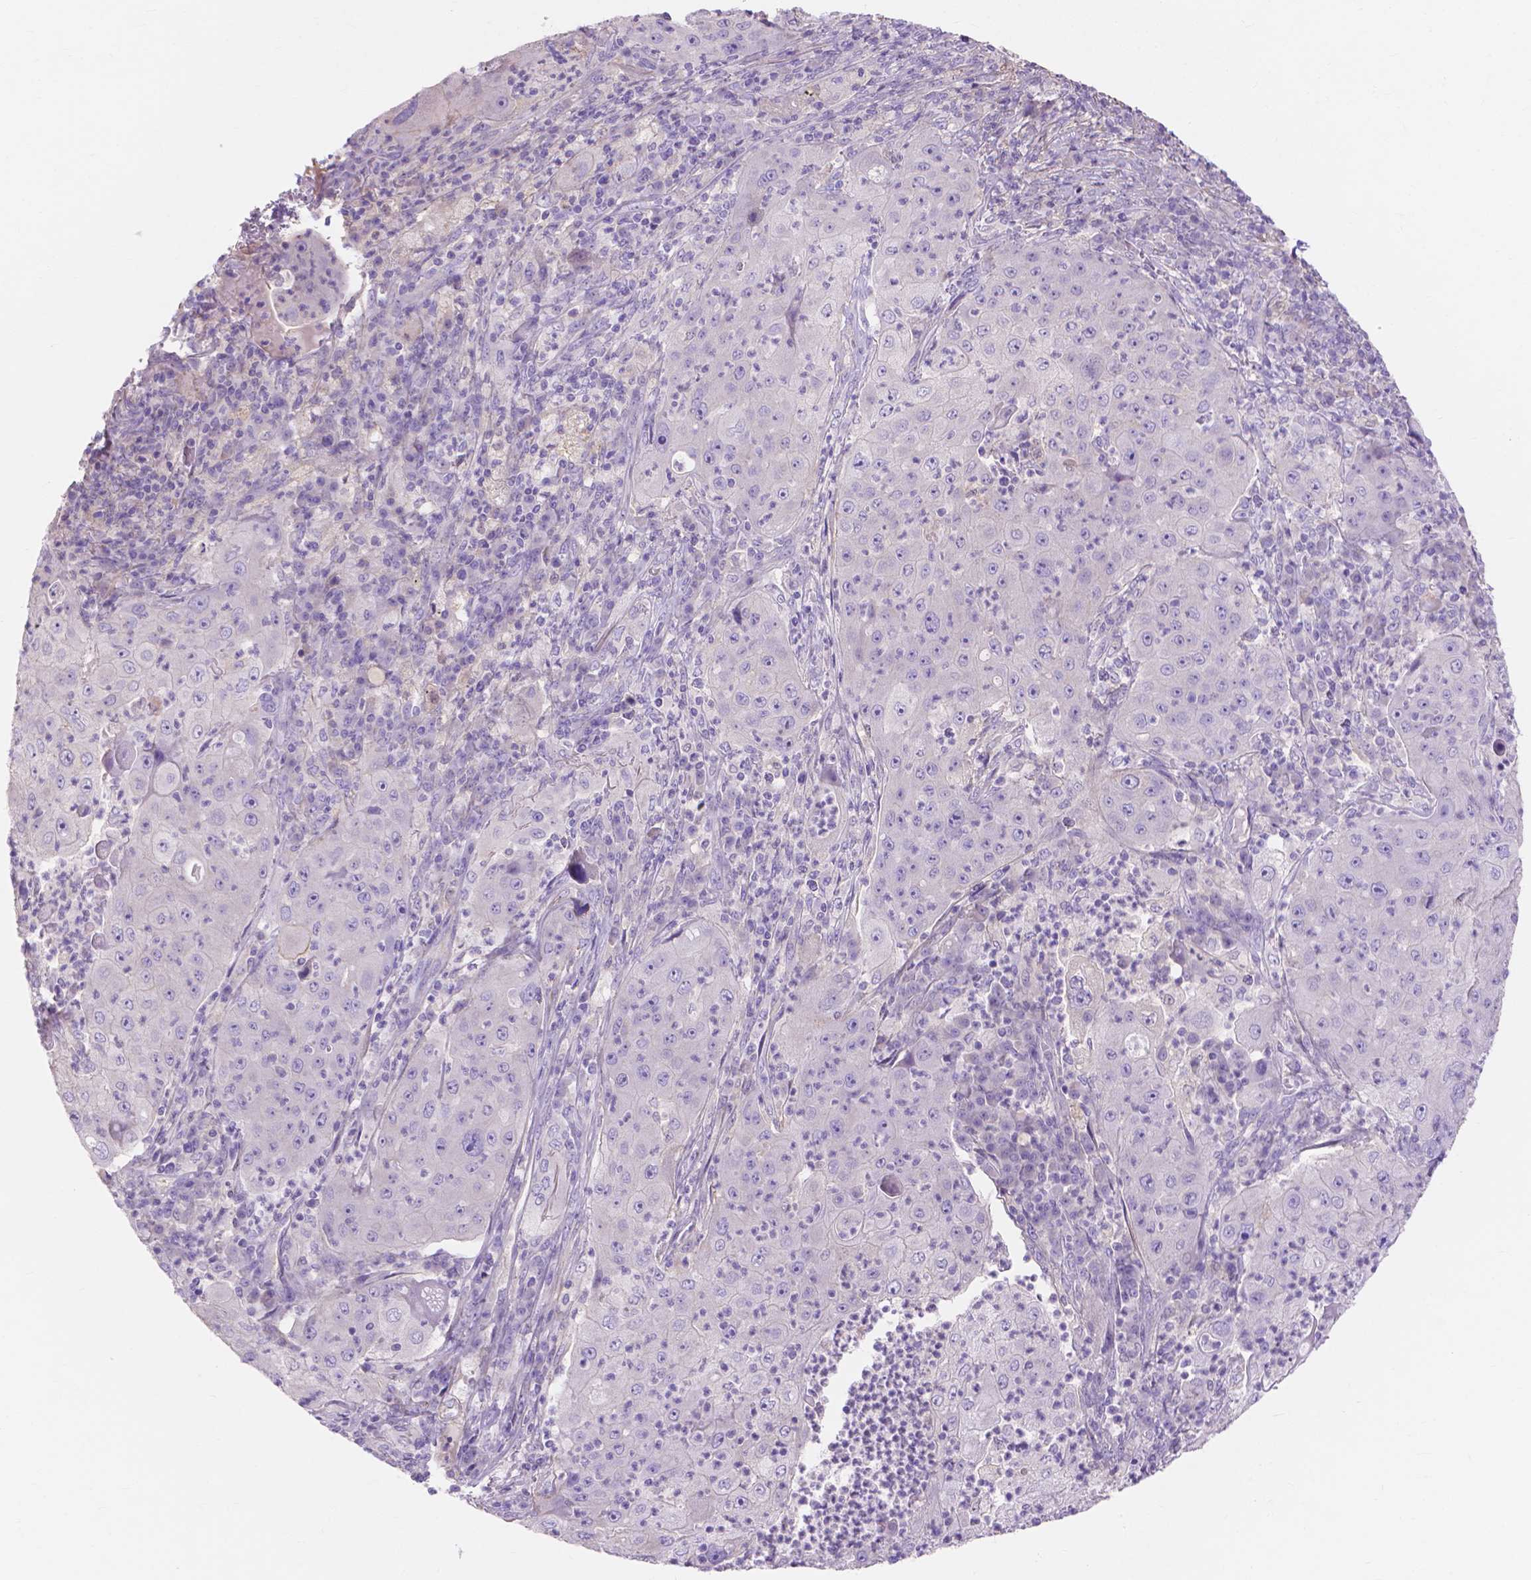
{"staining": {"intensity": "negative", "quantity": "none", "location": "none"}, "tissue": "lung cancer", "cell_type": "Tumor cells", "image_type": "cancer", "snomed": [{"axis": "morphology", "description": "Squamous cell carcinoma, NOS"}, {"axis": "topography", "description": "Lung"}], "caption": "A micrograph of human squamous cell carcinoma (lung) is negative for staining in tumor cells.", "gene": "MBLAC1", "patient": {"sex": "female", "age": 59}}